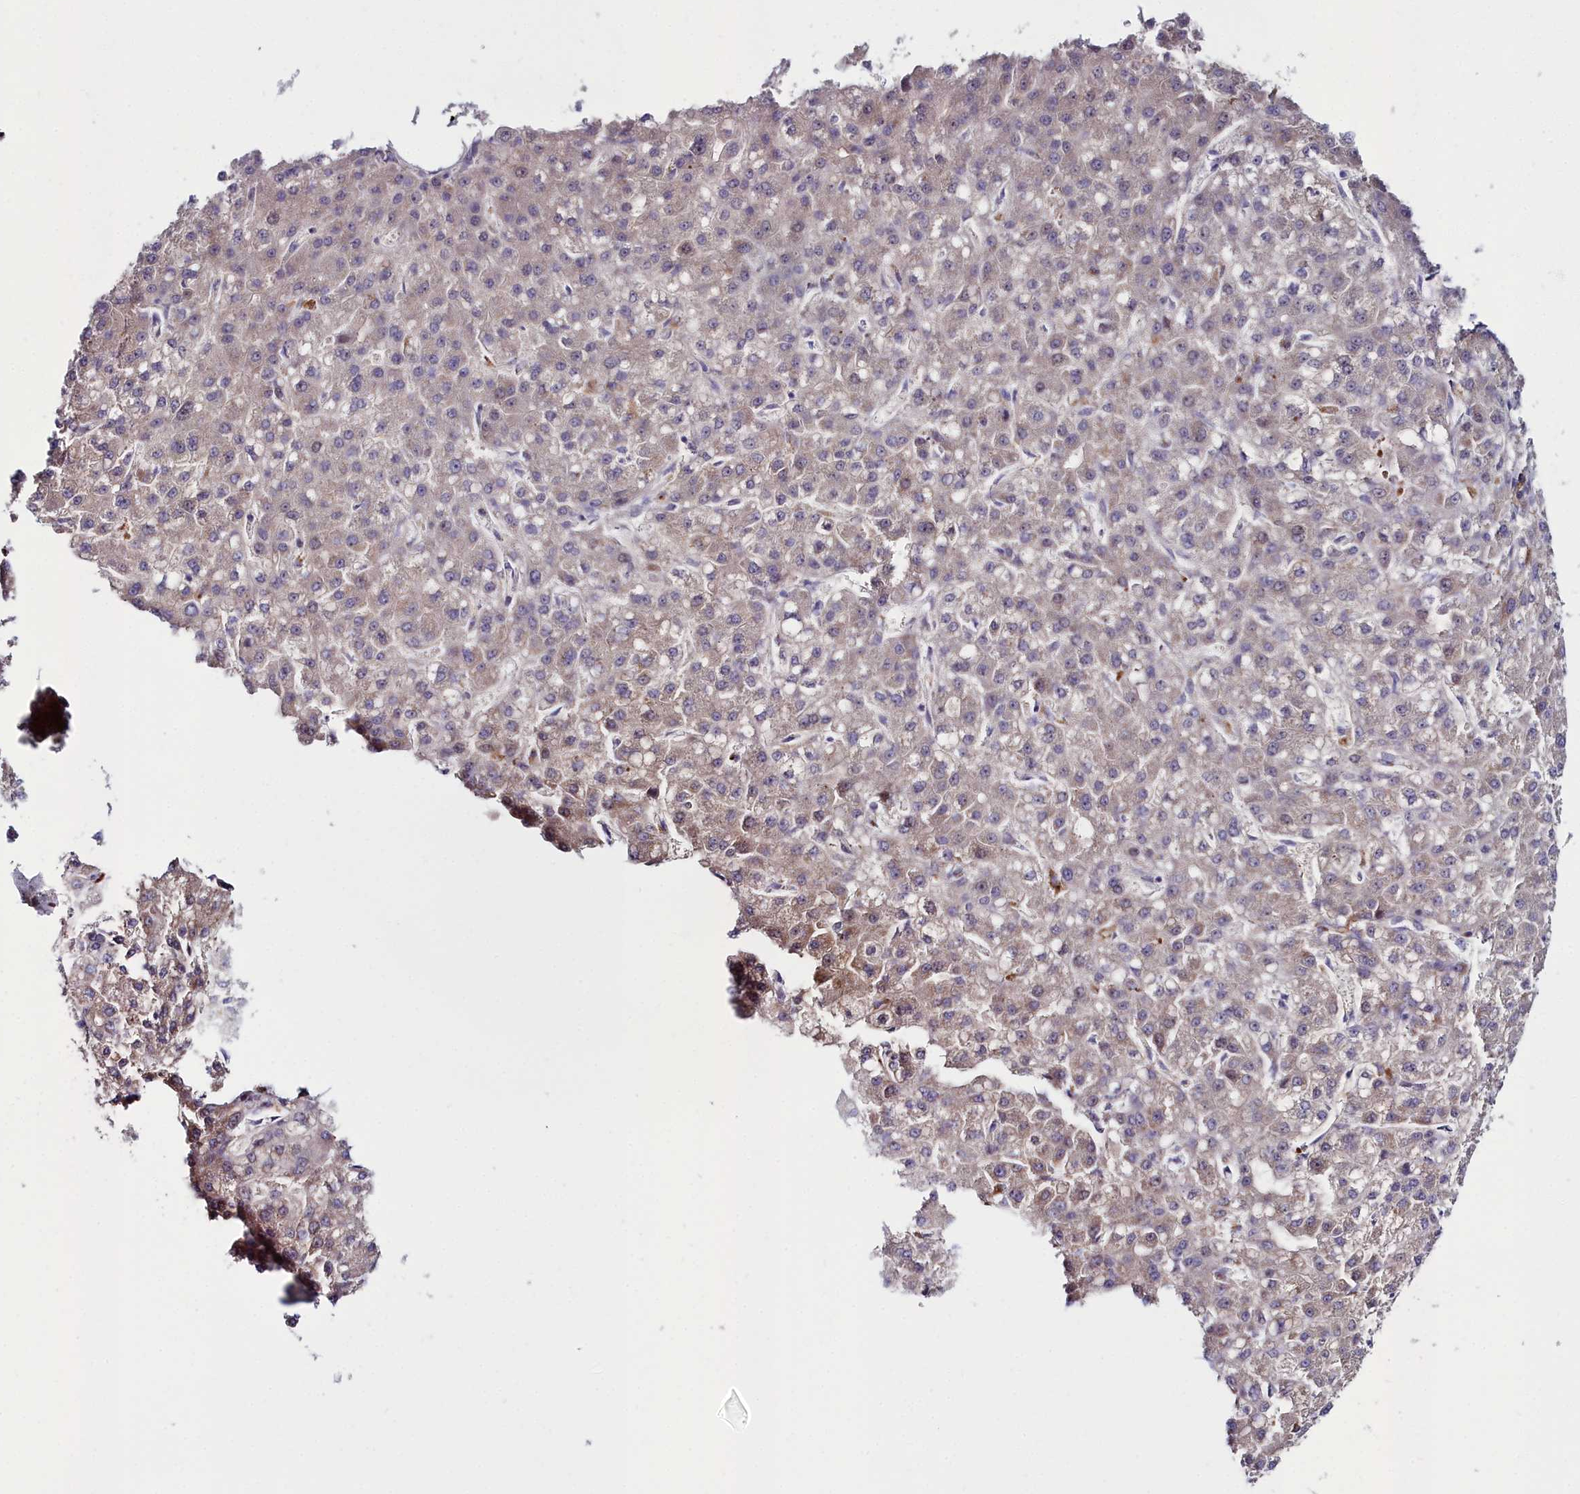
{"staining": {"intensity": "weak", "quantity": "<25%", "location": "cytoplasmic/membranous"}, "tissue": "liver cancer", "cell_type": "Tumor cells", "image_type": "cancer", "snomed": [{"axis": "morphology", "description": "Carcinoma, Hepatocellular, NOS"}, {"axis": "topography", "description": "Liver"}], "caption": "The IHC image has no significant positivity in tumor cells of hepatocellular carcinoma (liver) tissue.", "gene": "KCTD18", "patient": {"sex": "male", "age": 67}}